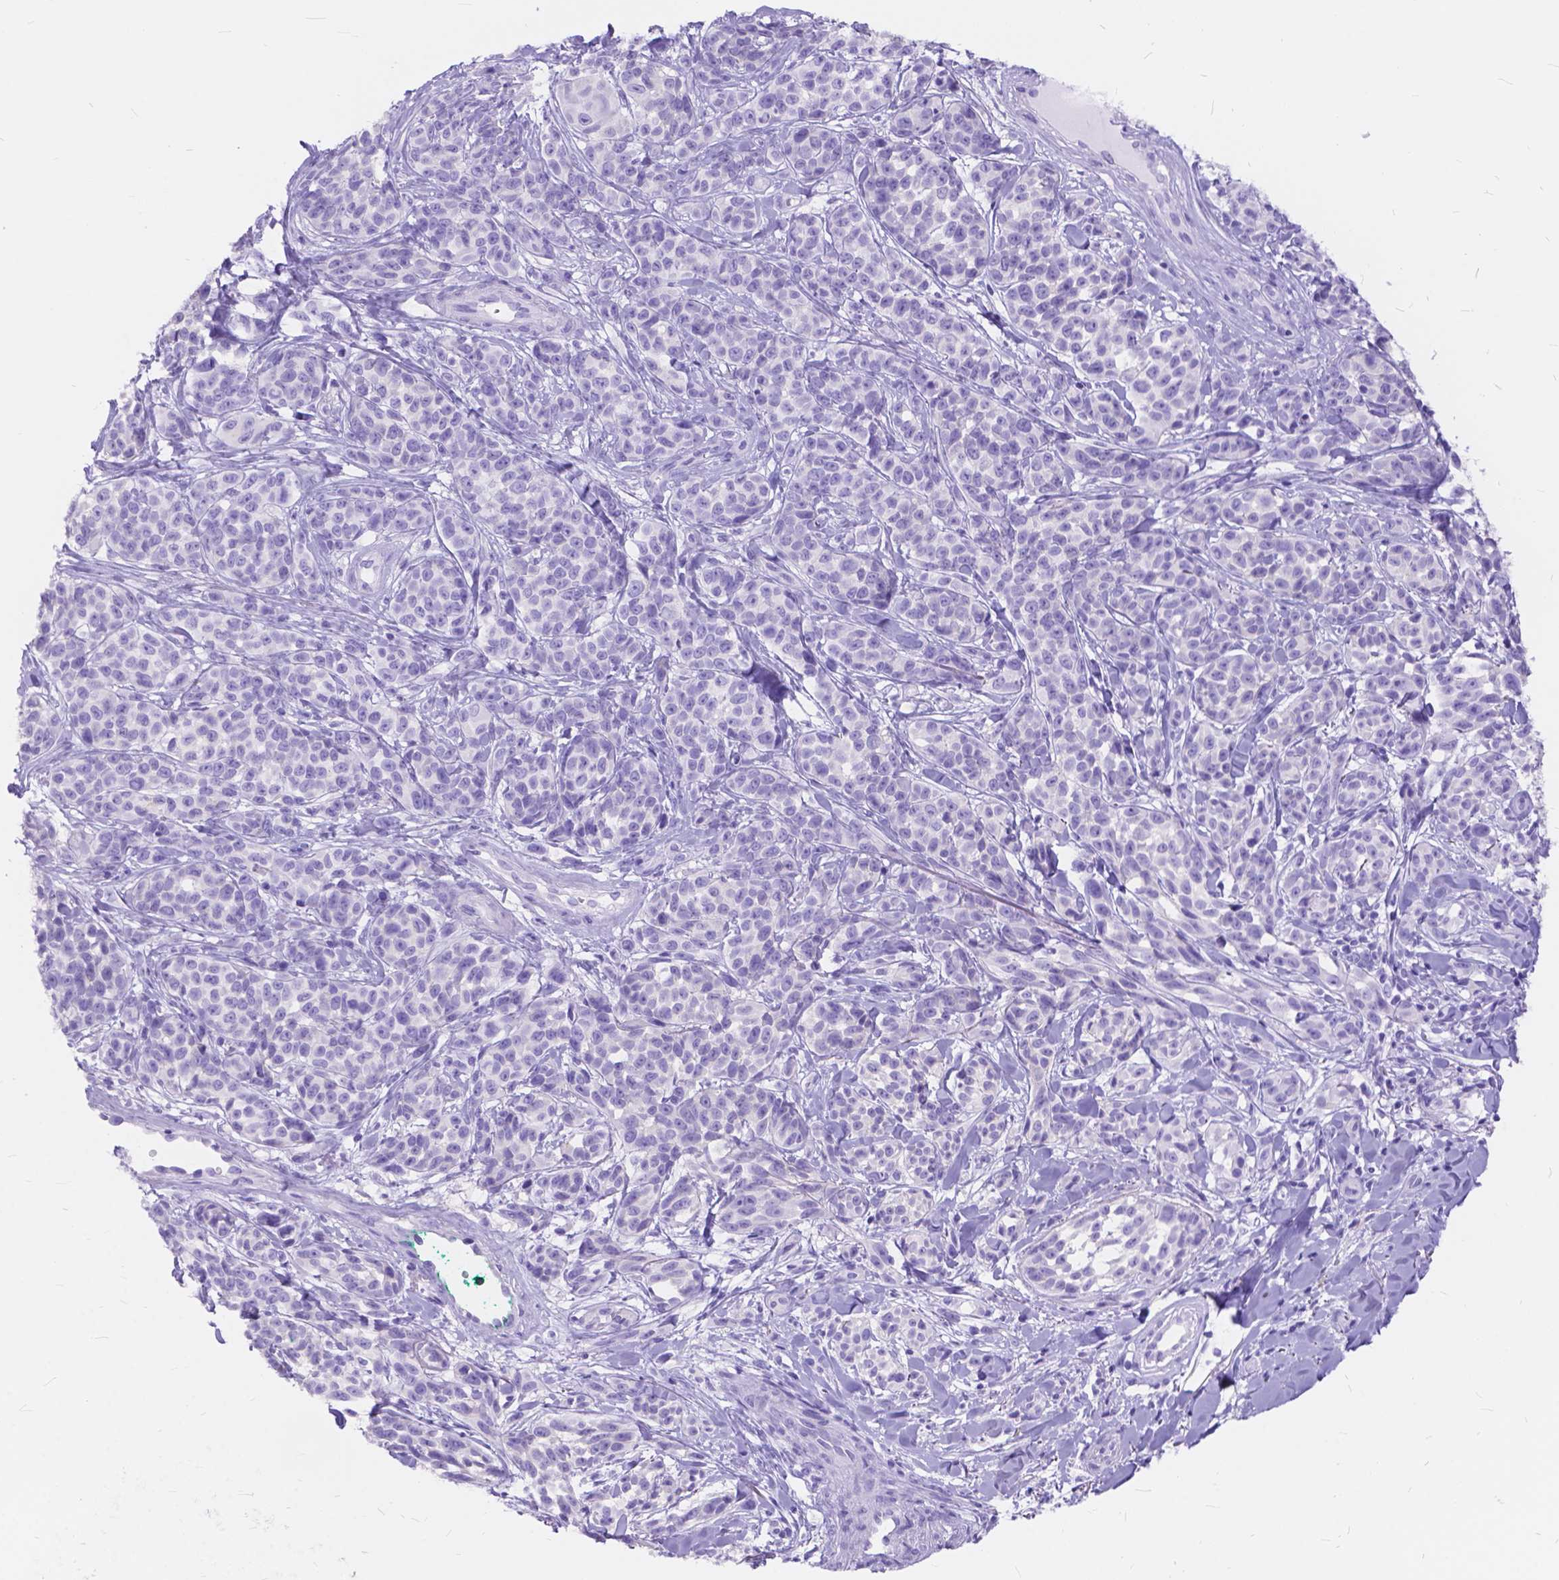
{"staining": {"intensity": "negative", "quantity": "none", "location": "none"}, "tissue": "melanoma", "cell_type": "Tumor cells", "image_type": "cancer", "snomed": [{"axis": "morphology", "description": "Malignant melanoma, NOS"}, {"axis": "topography", "description": "Skin"}], "caption": "IHC of melanoma shows no expression in tumor cells. The staining was performed using DAB to visualize the protein expression in brown, while the nuclei were stained in blue with hematoxylin (Magnification: 20x).", "gene": "FOXL2", "patient": {"sex": "female", "age": 88}}